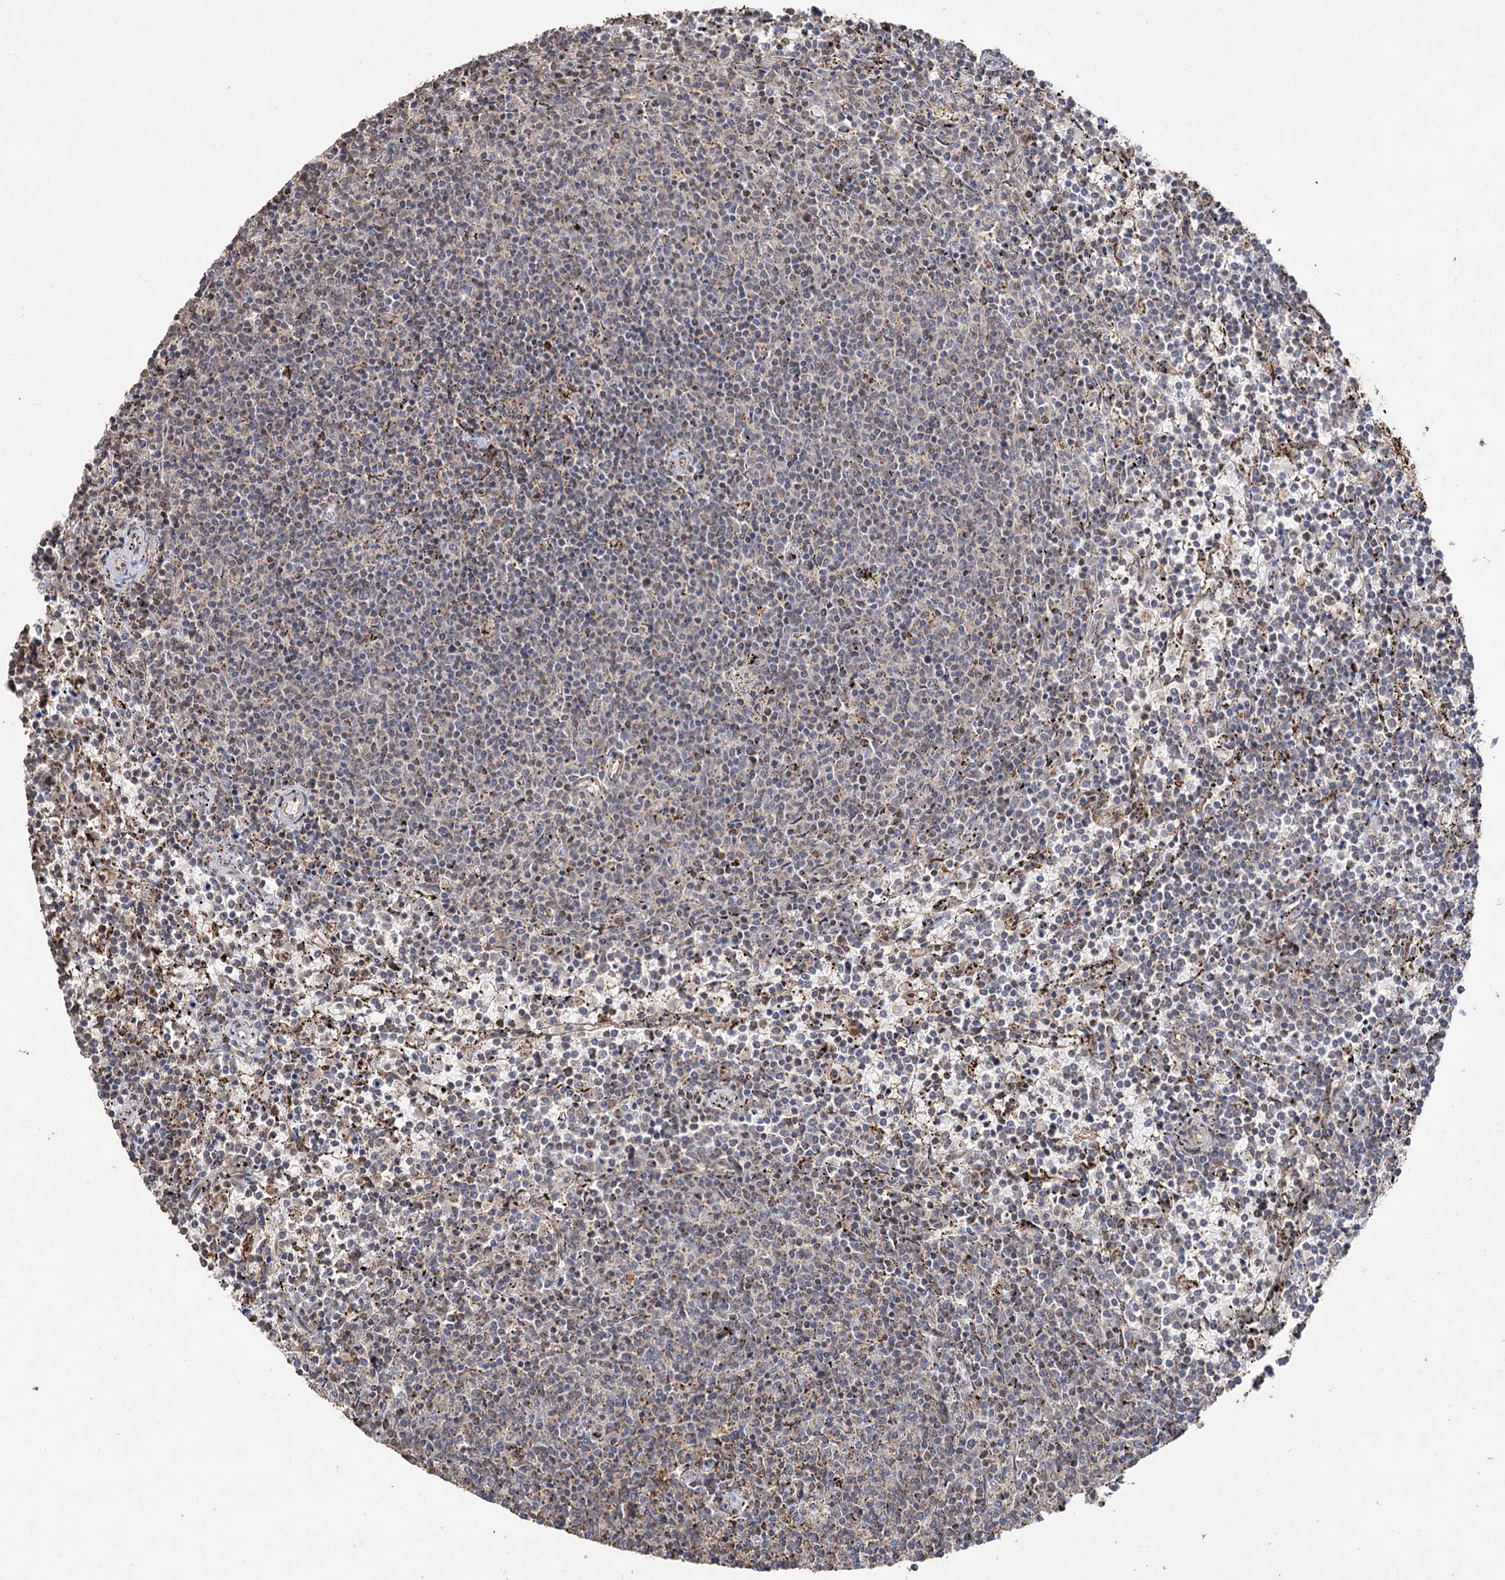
{"staining": {"intensity": "weak", "quantity": "<25%", "location": "cytoplasmic/membranous"}, "tissue": "lymphoma", "cell_type": "Tumor cells", "image_type": "cancer", "snomed": [{"axis": "morphology", "description": "Malignant lymphoma, non-Hodgkin's type, Low grade"}, {"axis": "topography", "description": "Spleen"}], "caption": "IHC histopathology image of low-grade malignant lymphoma, non-Hodgkin's type stained for a protein (brown), which exhibits no positivity in tumor cells.", "gene": "SLF2", "patient": {"sex": "female", "age": 50}}